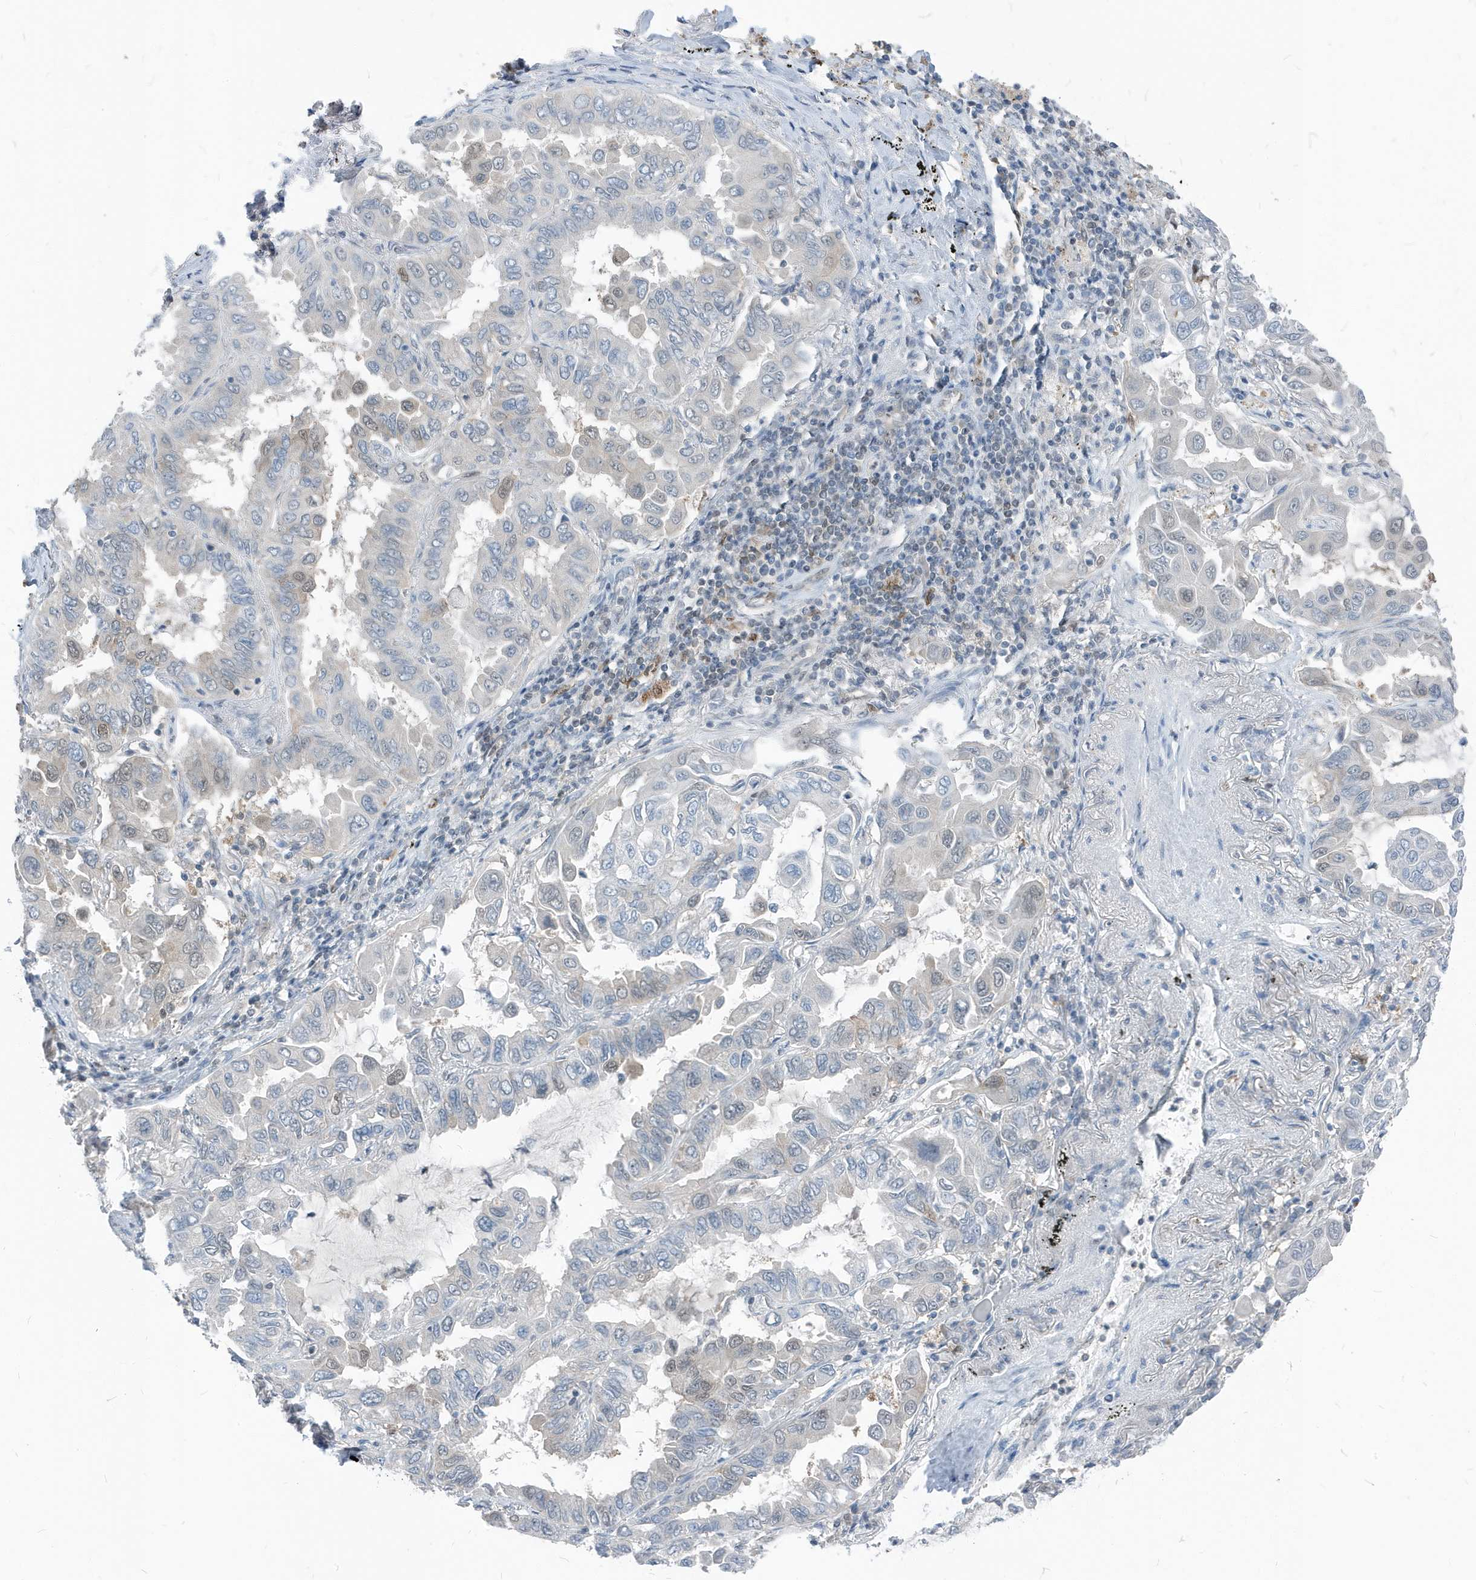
{"staining": {"intensity": "weak", "quantity": "<25%", "location": "nuclear"}, "tissue": "lung cancer", "cell_type": "Tumor cells", "image_type": "cancer", "snomed": [{"axis": "morphology", "description": "Adenocarcinoma, NOS"}, {"axis": "topography", "description": "Lung"}], "caption": "This is an immunohistochemistry image of adenocarcinoma (lung). There is no expression in tumor cells.", "gene": "NCOA7", "patient": {"sex": "male", "age": 64}}